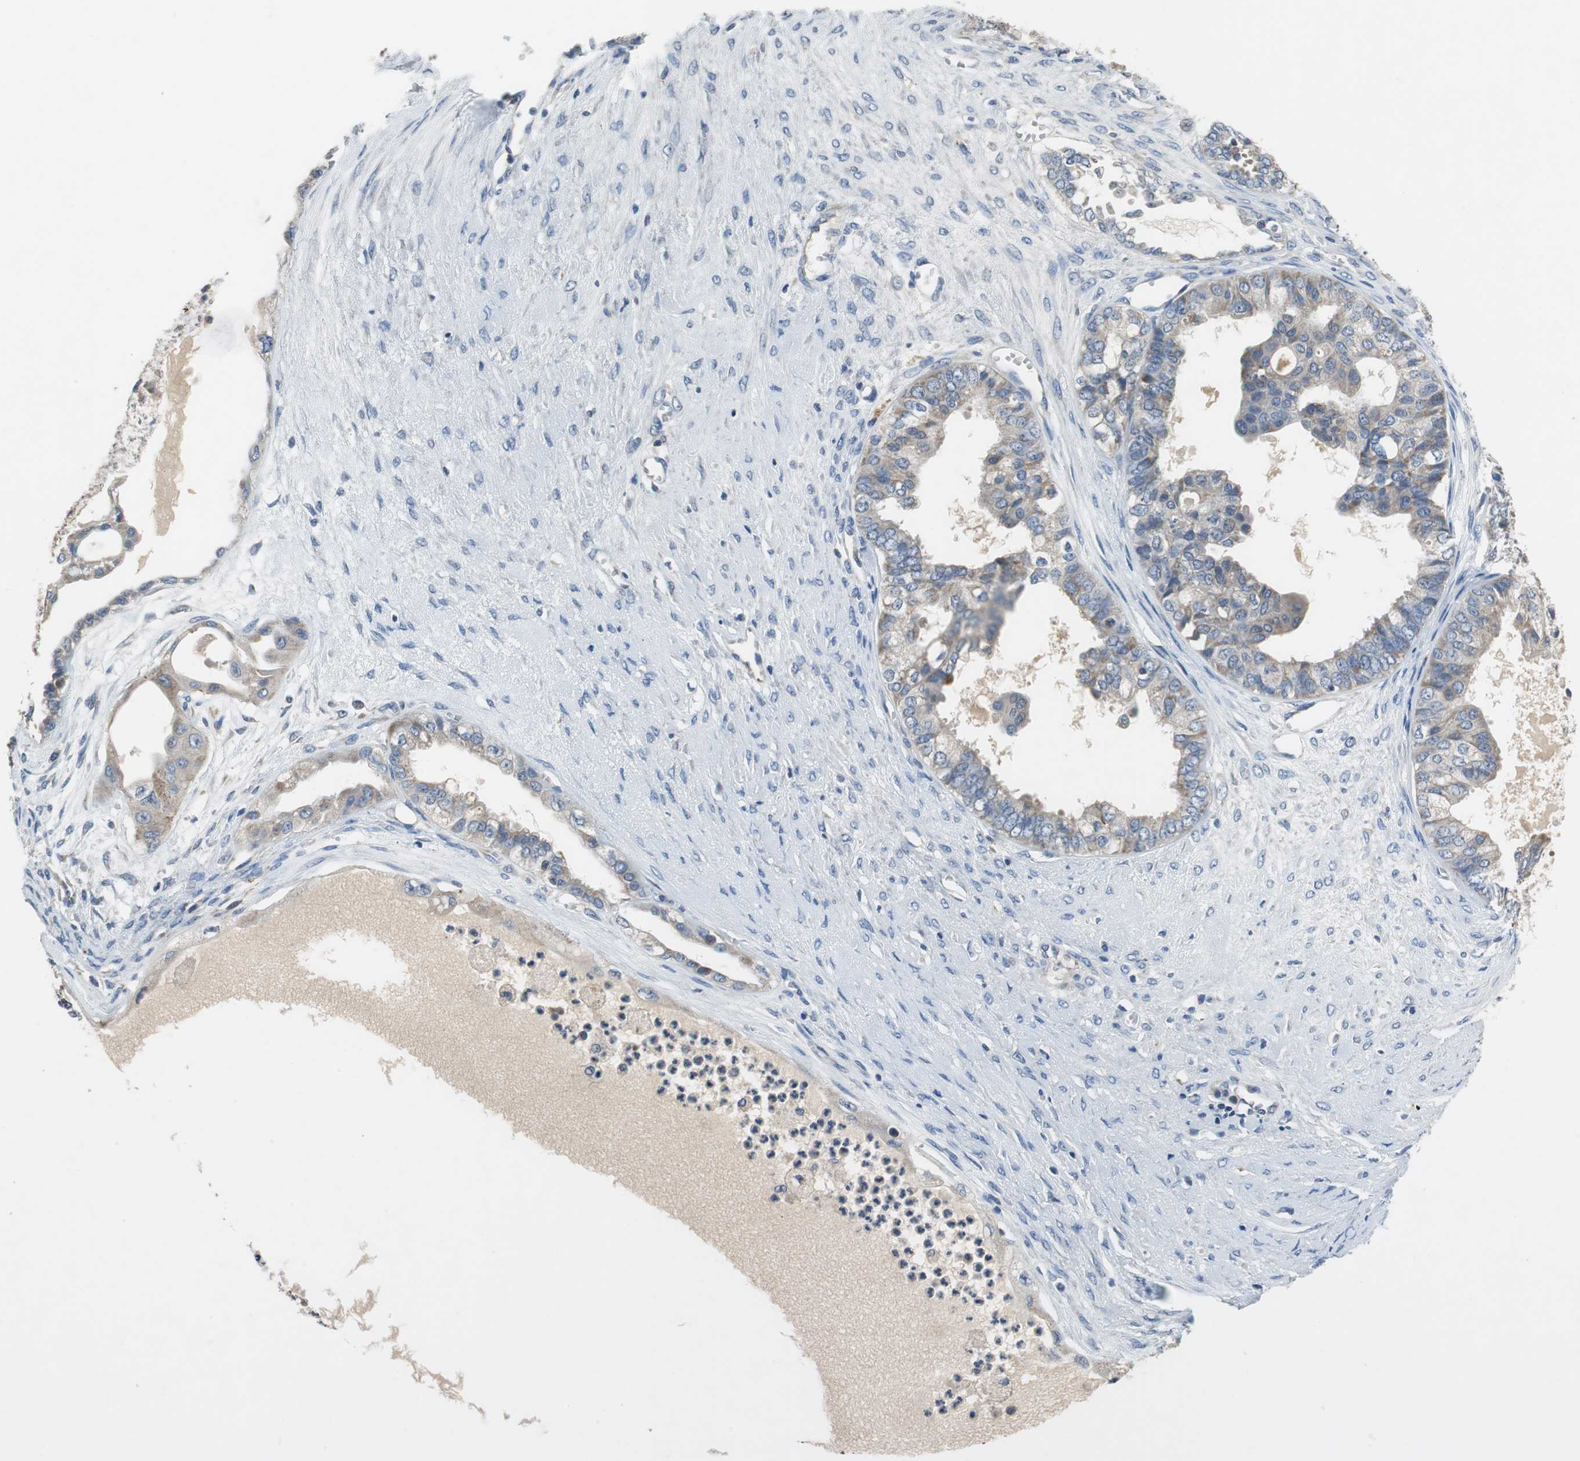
{"staining": {"intensity": "weak", "quantity": "25%-75%", "location": "cytoplasmic/membranous"}, "tissue": "ovarian cancer", "cell_type": "Tumor cells", "image_type": "cancer", "snomed": [{"axis": "morphology", "description": "Carcinoma, NOS"}, {"axis": "morphology", "description": "Carcinoma, endometroid"}, {"axis": "topography", "description": "Ovary"}], "caption": "Approximately 25%-75% of tumor cells in ovarian cancer display weak cytoplasmic/membranous protein positivity as visualized by brown immunohistochemical staining.", "gene": "NLGN1", "patient": {"sex": "female", "age": 50}}